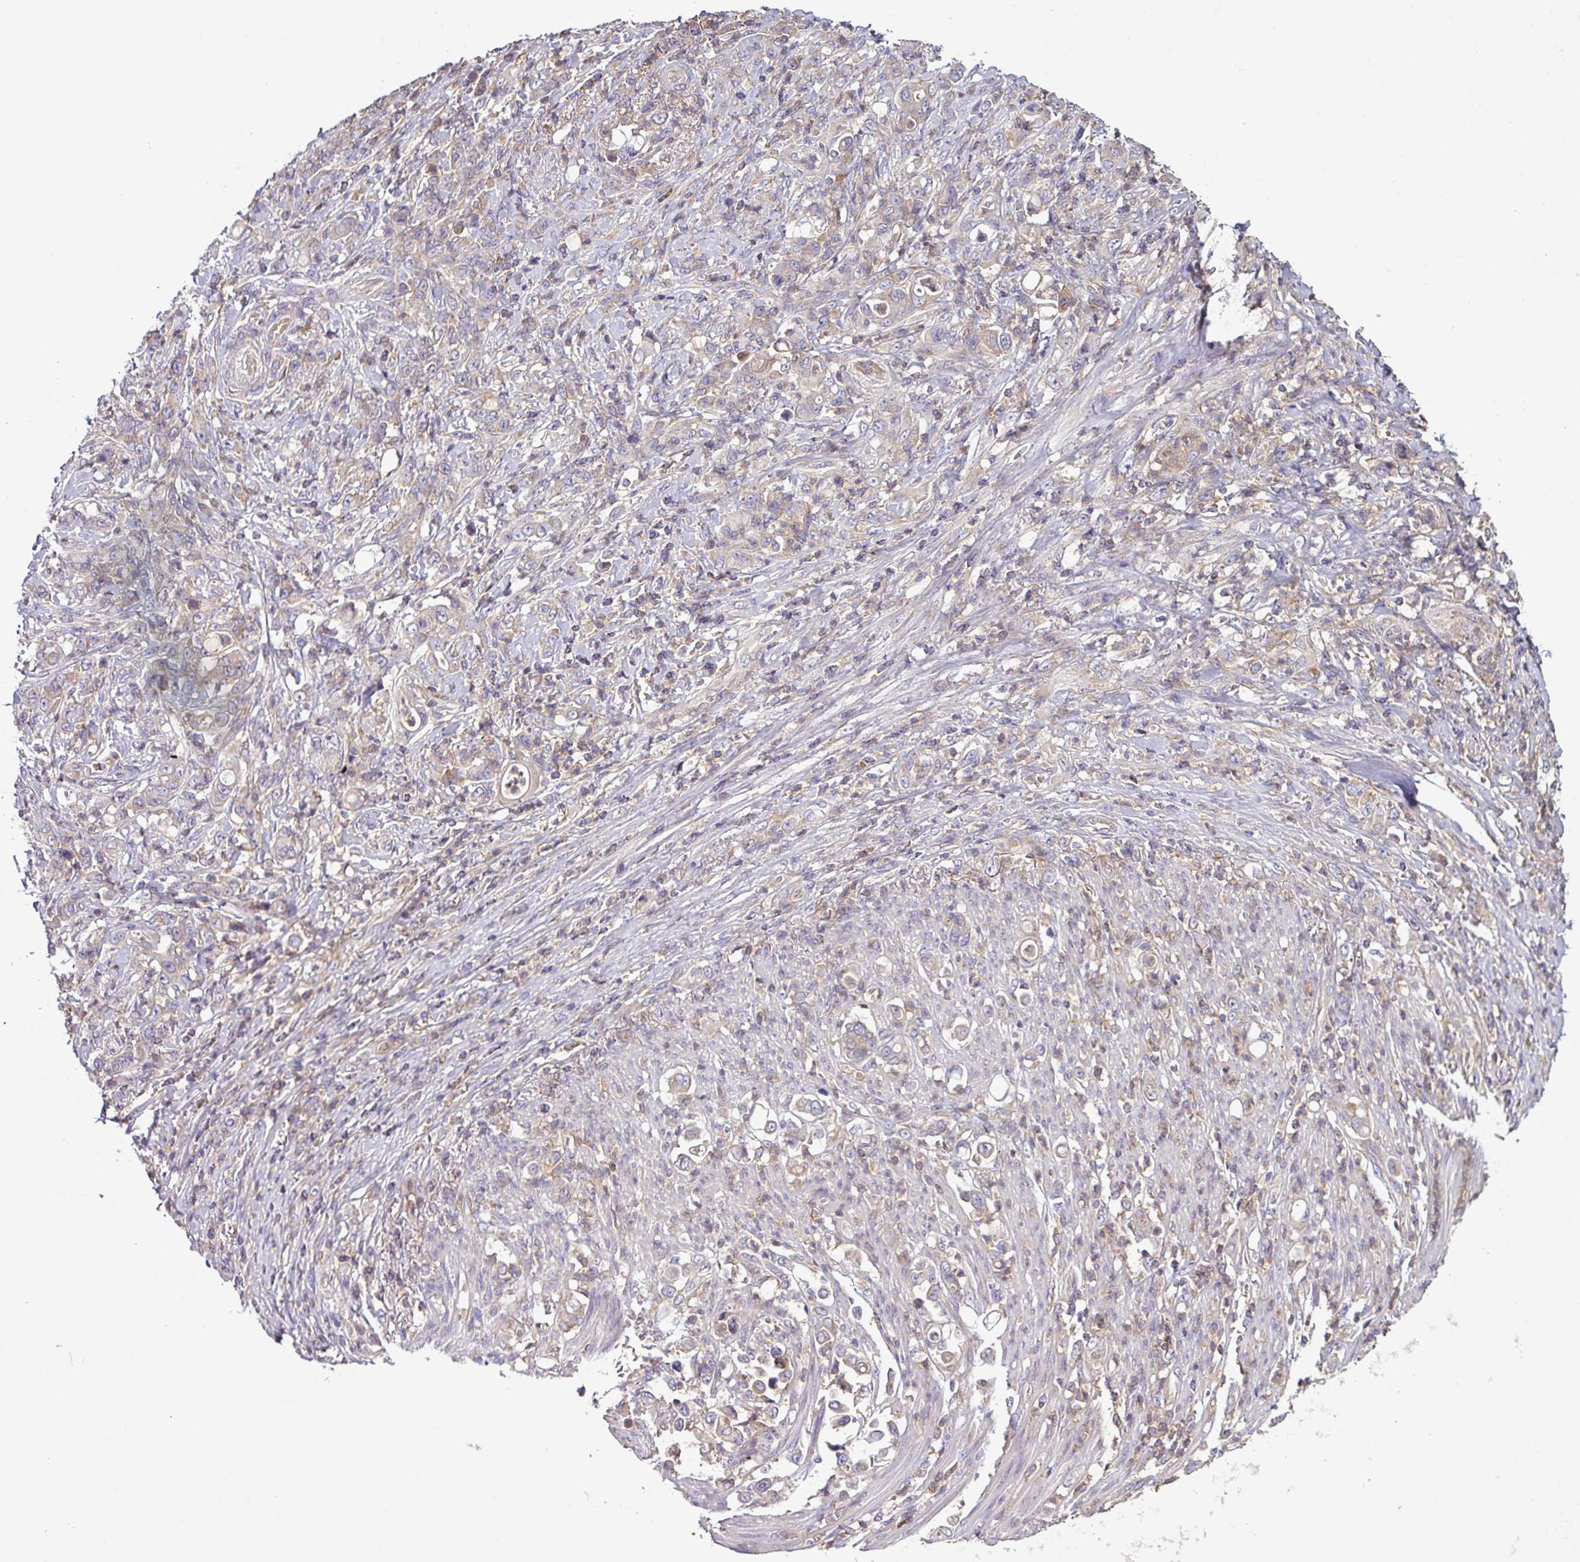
{"staining": {"intensity": "negative", "quantity": "none", "location": "none"}, "tissue": "stomach cancer", "cell_type": "Tumor cells", "image_type": "cancer", "snomed": [{"axis": "morphology", "description": "Normal tissue, NOS"}, {"axis": "morphology", "description": "Adenocarcinoma, NOS"}, {"axis": "topography", "description": "Stomach"}], "caption": "Image shows no significant protein expression in tumor cells of stomach cancer (adenocarcinoma). (DAB (3,3'-diaminobenzidine) immunohistochemistry with hematoxylin counter stain).", "gene": "LRRC74B", "patient": {"sex": "female", "age": 79}}